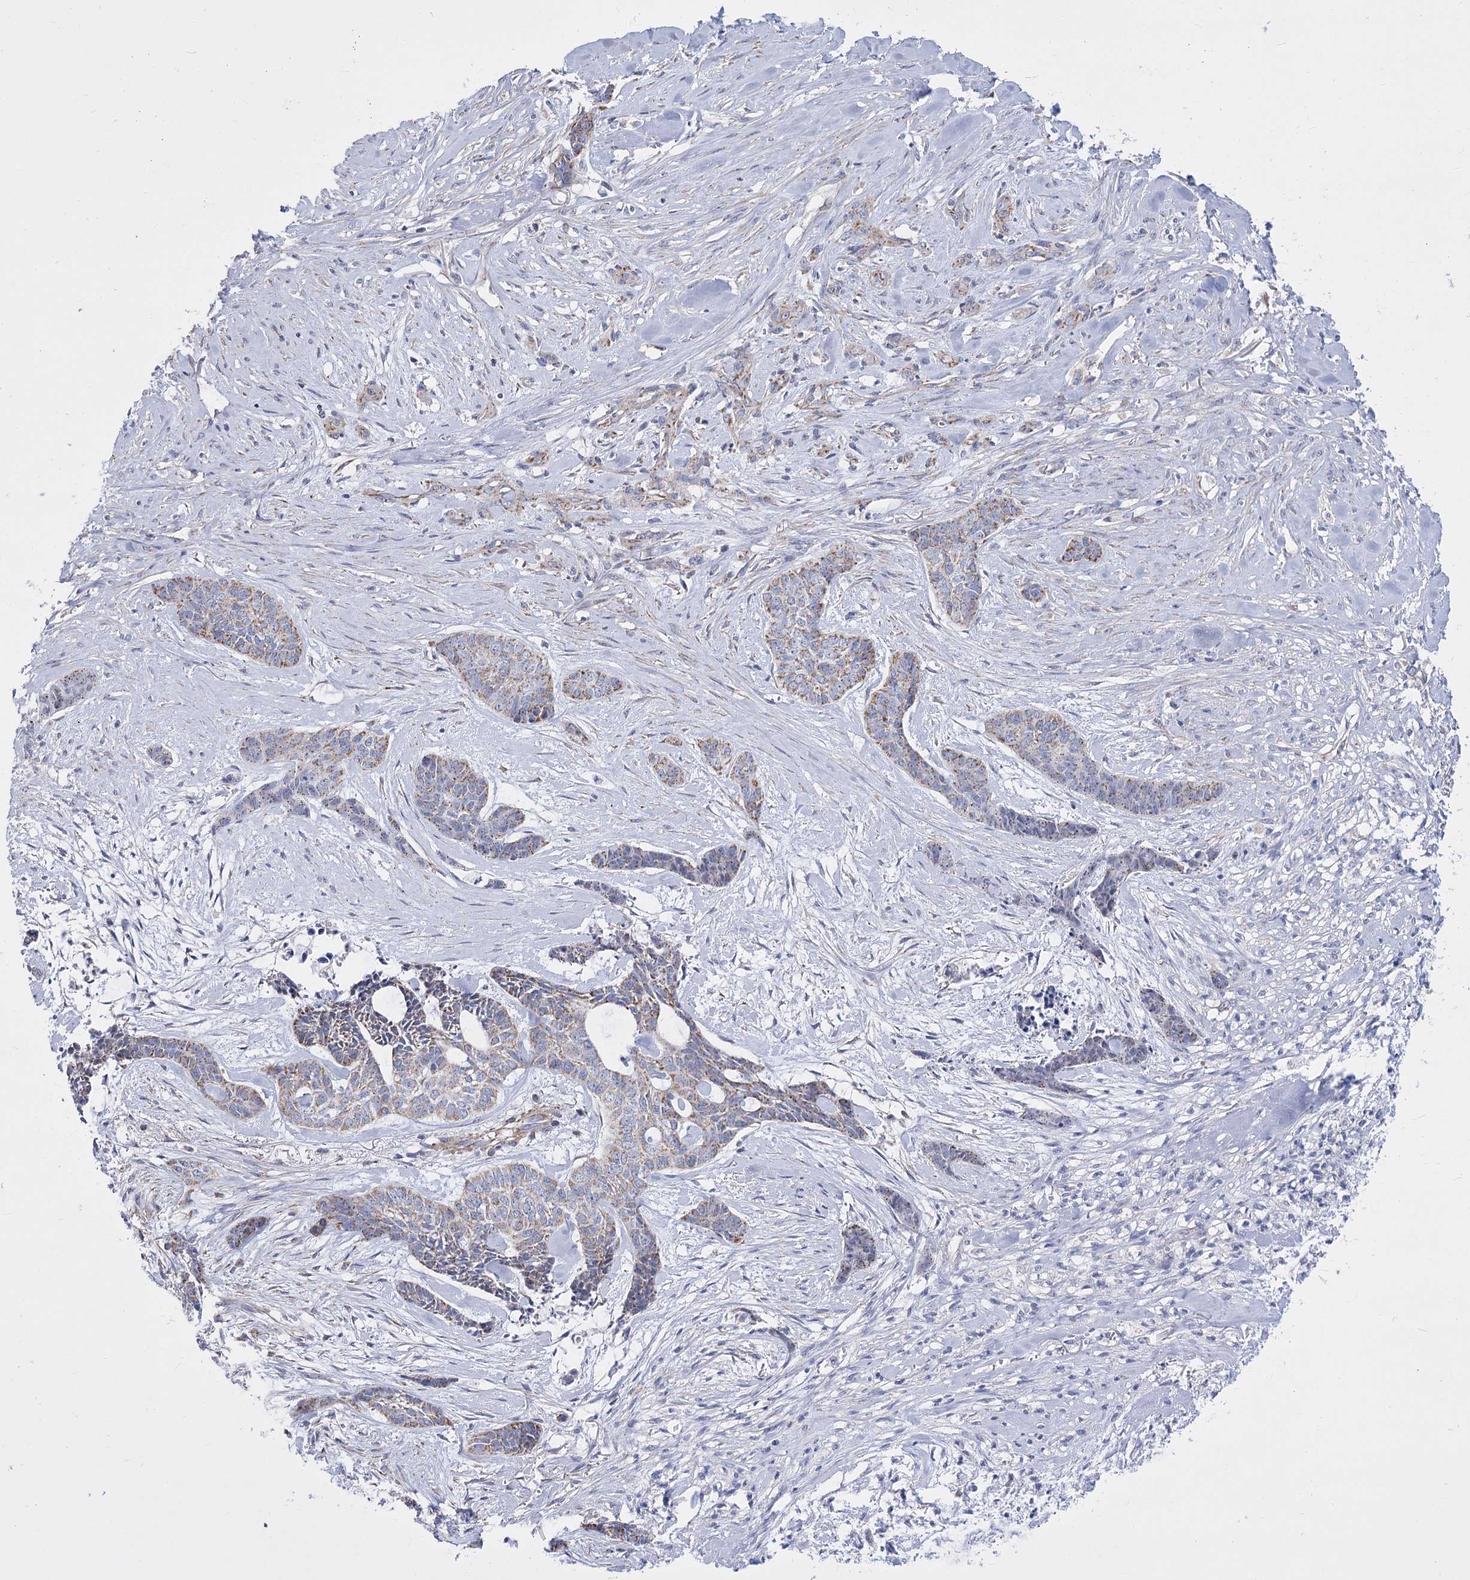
{"staining": {"intensity": "weak", "quantity": "25%-75%", "location": "cytoplasmic/membranous"}, "tissue": "skin cancer", "cell_type": "Tumor cells", "image_type": "cancer", "snomed": [{"axis": "morphology", "description": "Basal cell carcinoma"}, {"axis": "topography", "description": "Skin"}], "caption": "Protein positivity by immunohistochemistry demonstrates weak cytoplasmic/membranous expression in about 25%-75% of tumor cells in skin cancer. The staining was performed using DAB (3,3'-diaminobenzidine) to visualize the protein expression in brown, while the nuclei were stained in blue with hematoxylin (Magnification: 20x).", "gene": "PDHB", "patient": {"sex": "female", "age": 64}}